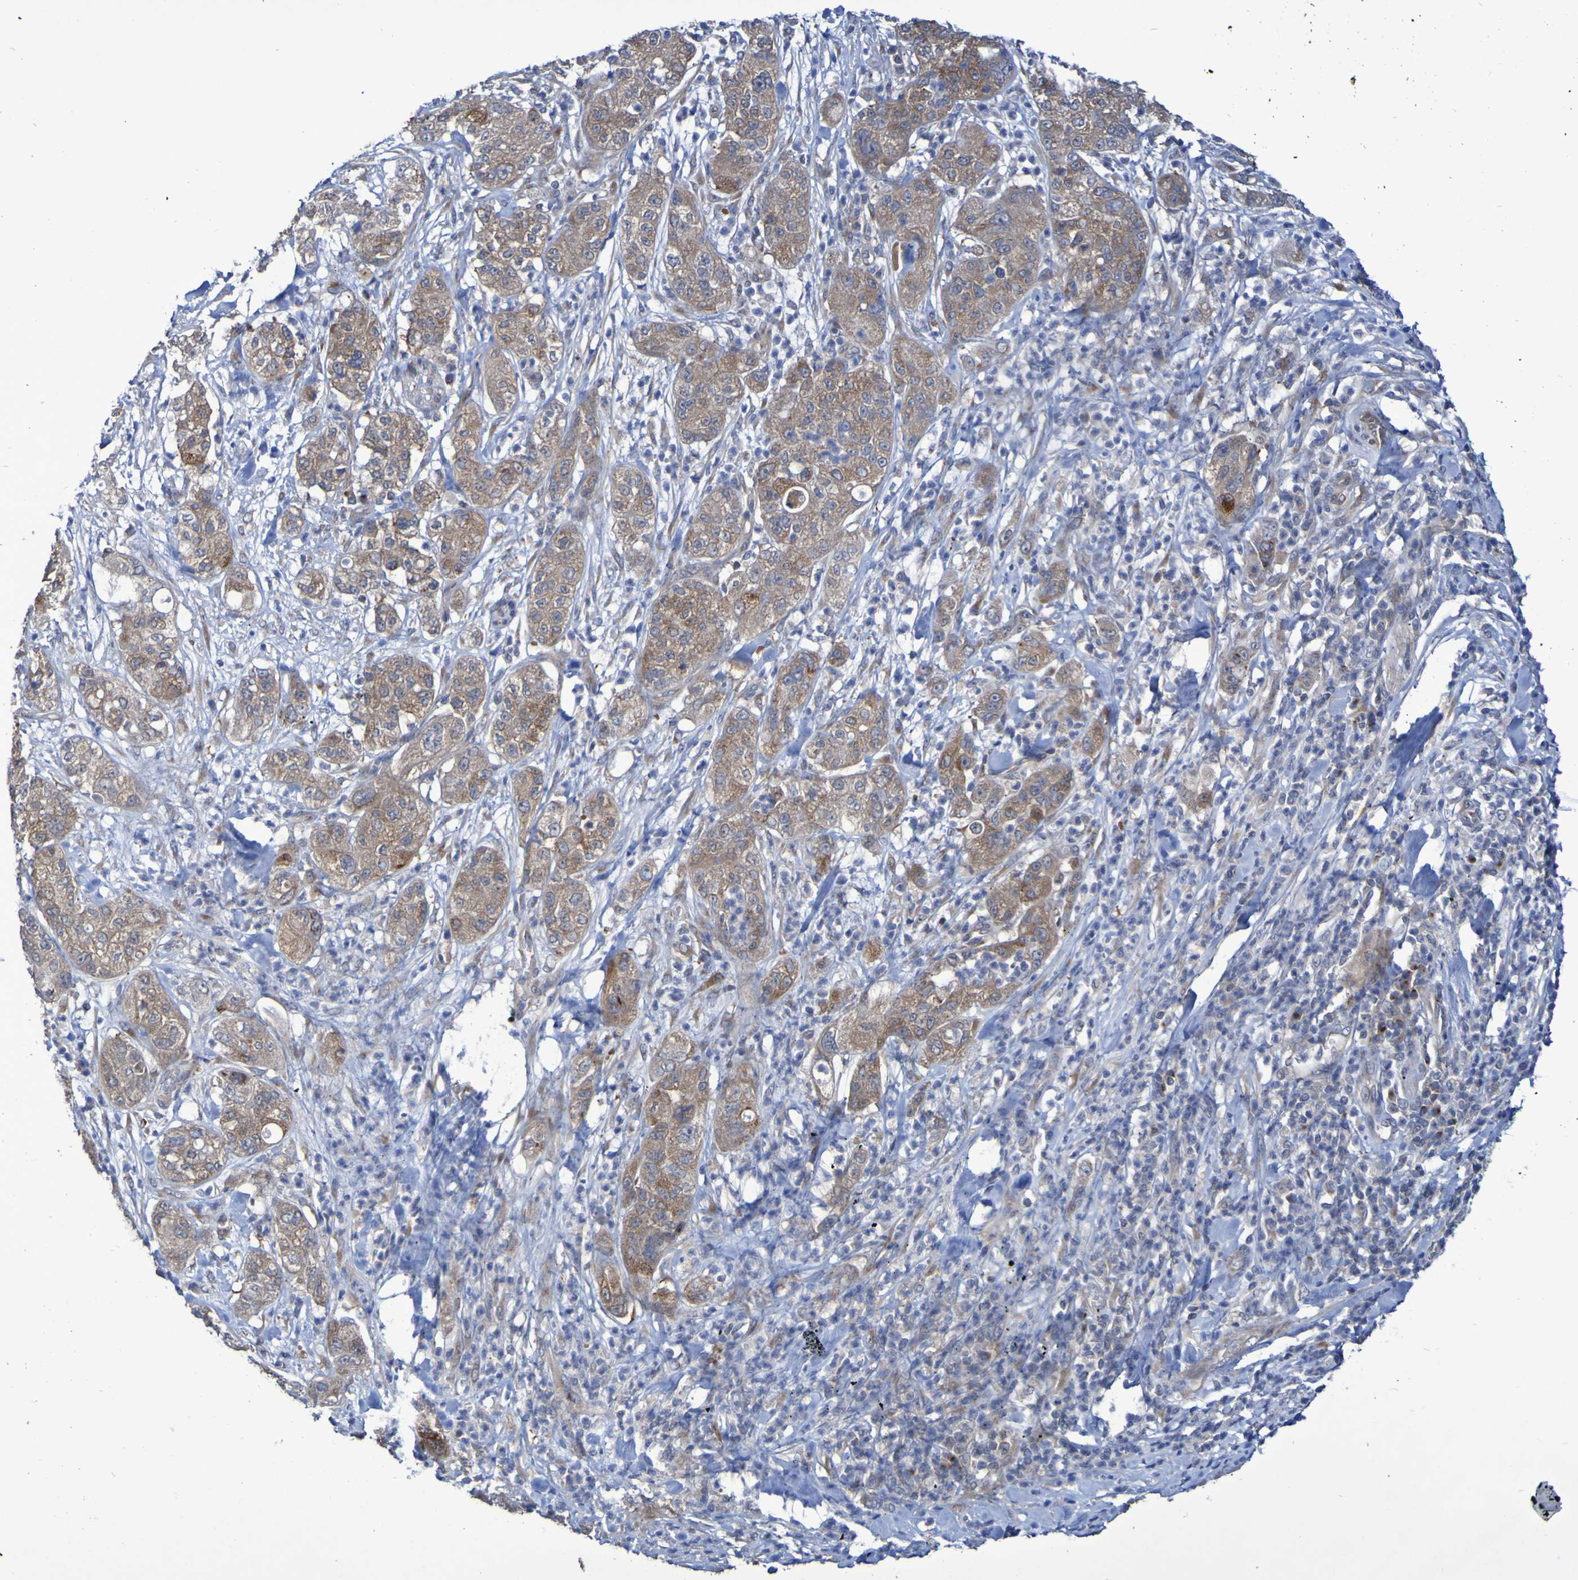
{"staining": {"intensity": "moderate", "quantity": ">75%", "location": "cytoplasmic/membranous"}, "tissue": "pancreatic cancer", "cell_type": "Tumor cells", "image_type": "cancer", "snomed": [{"axis": "morphology", "description": "Adenocarcinoma, NOS"}, {"axis": "topography", "description": "Pancreas"}], "caption": "Pancreatic cancer stained with a protein marker displays moderate staining in tumor cells.", "gene": "LMBRD2", "patient": {"sex": "female", "age": 78}}